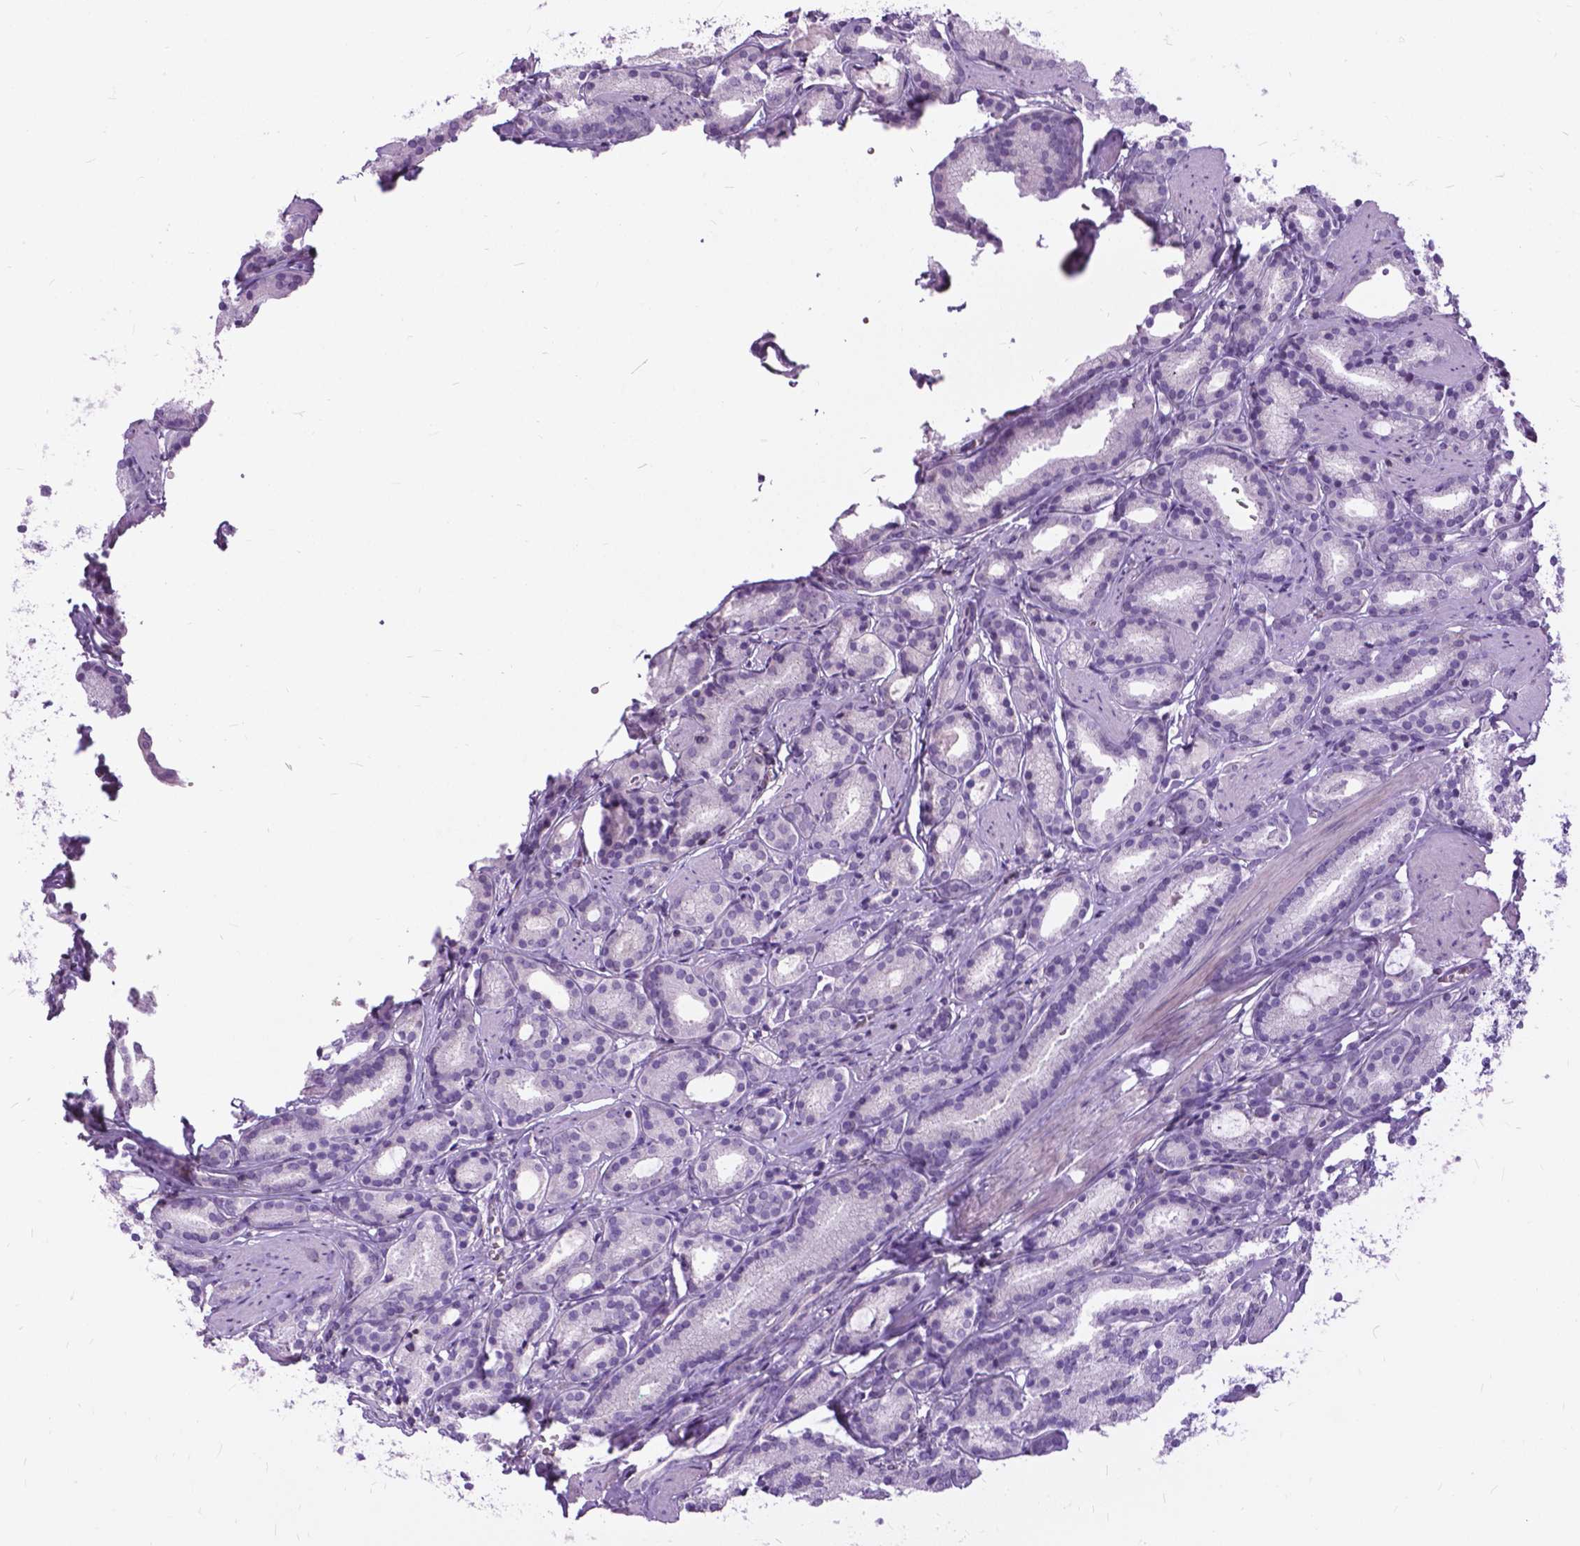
{"staining": {"intensity": "negative", "quantity": "none", "location": "none"}, "tissue": "prostate cancer", "cell_type": "Tumor cells", "image_type": "cancer", "snomed": [{"axis": "morphology", "description": "Adenocarcinoma, High grade"}, {"axis": "topography", "description": "Prostate"}], "caption": "DAB immunohistochemical staining of prostate high-grade adenocarcinoma shows no significant staining in tumor cells. (Immunohistochemistry (ihc), brightfield microscopy, high magnification).", "gene": "JAK3", "patient": {"sex": "male", "age": 63}}